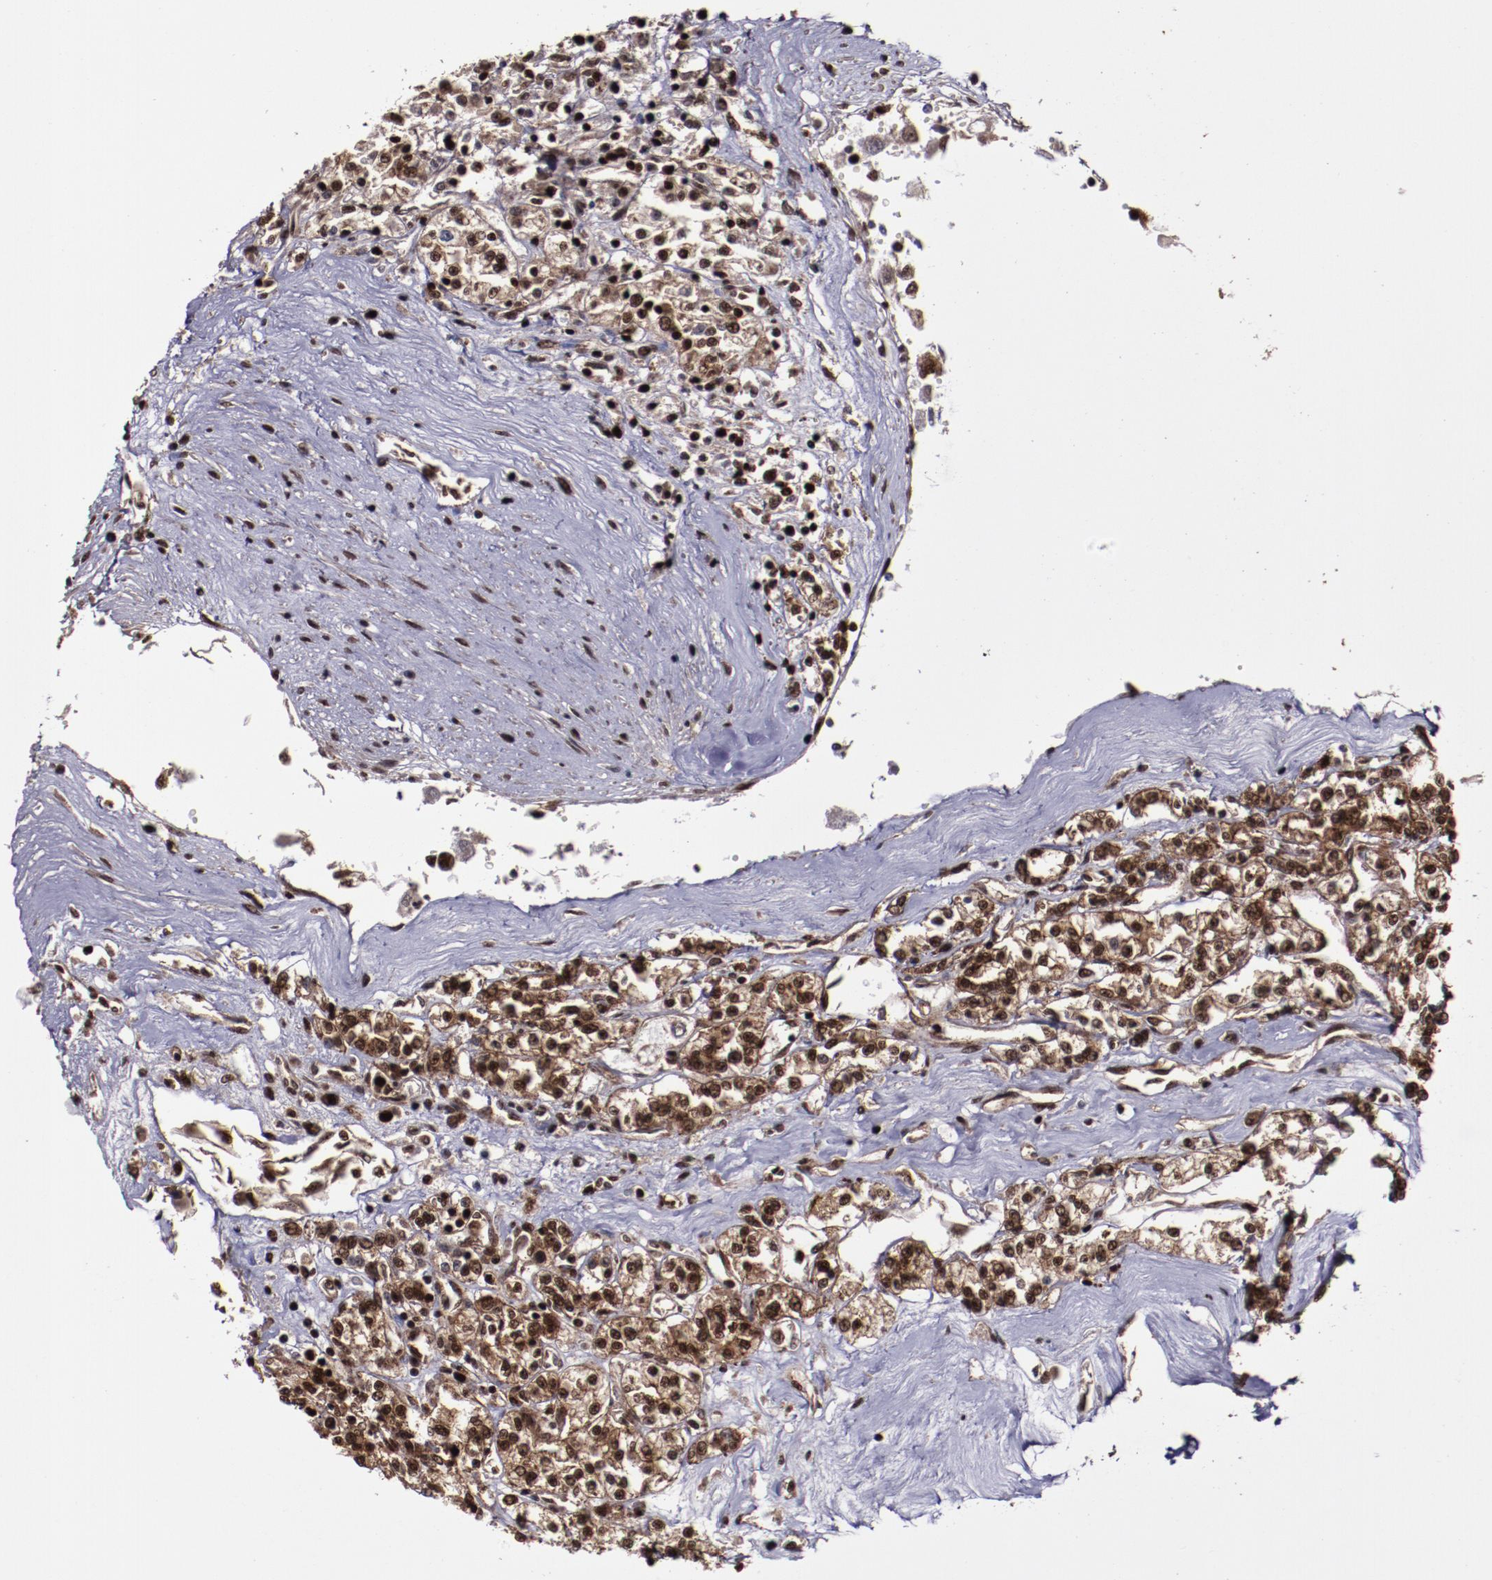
{"staining": {"intensity": "moderate", "quantity": ">75%", "location": "cytoplasmic/membranous,nuclear"}, "tissue": "renal cancer", "cell_type": "Tumor cells", "image_type": "cancer", "snomed": [{"axis": "morphology", "description": "Adenocarcinoma, NOS"}, {"axis": "topography", "description": "Kidney"}], "caption": "Brown immunohistochemical staining in human renal adenocarcinoma demonstrates moderate cytoplasmic/membranous and nuclear expression in approximately >75% of tumor cells.", "gene": "SNW1", "patient": {"sex": "female", "age": 76}}